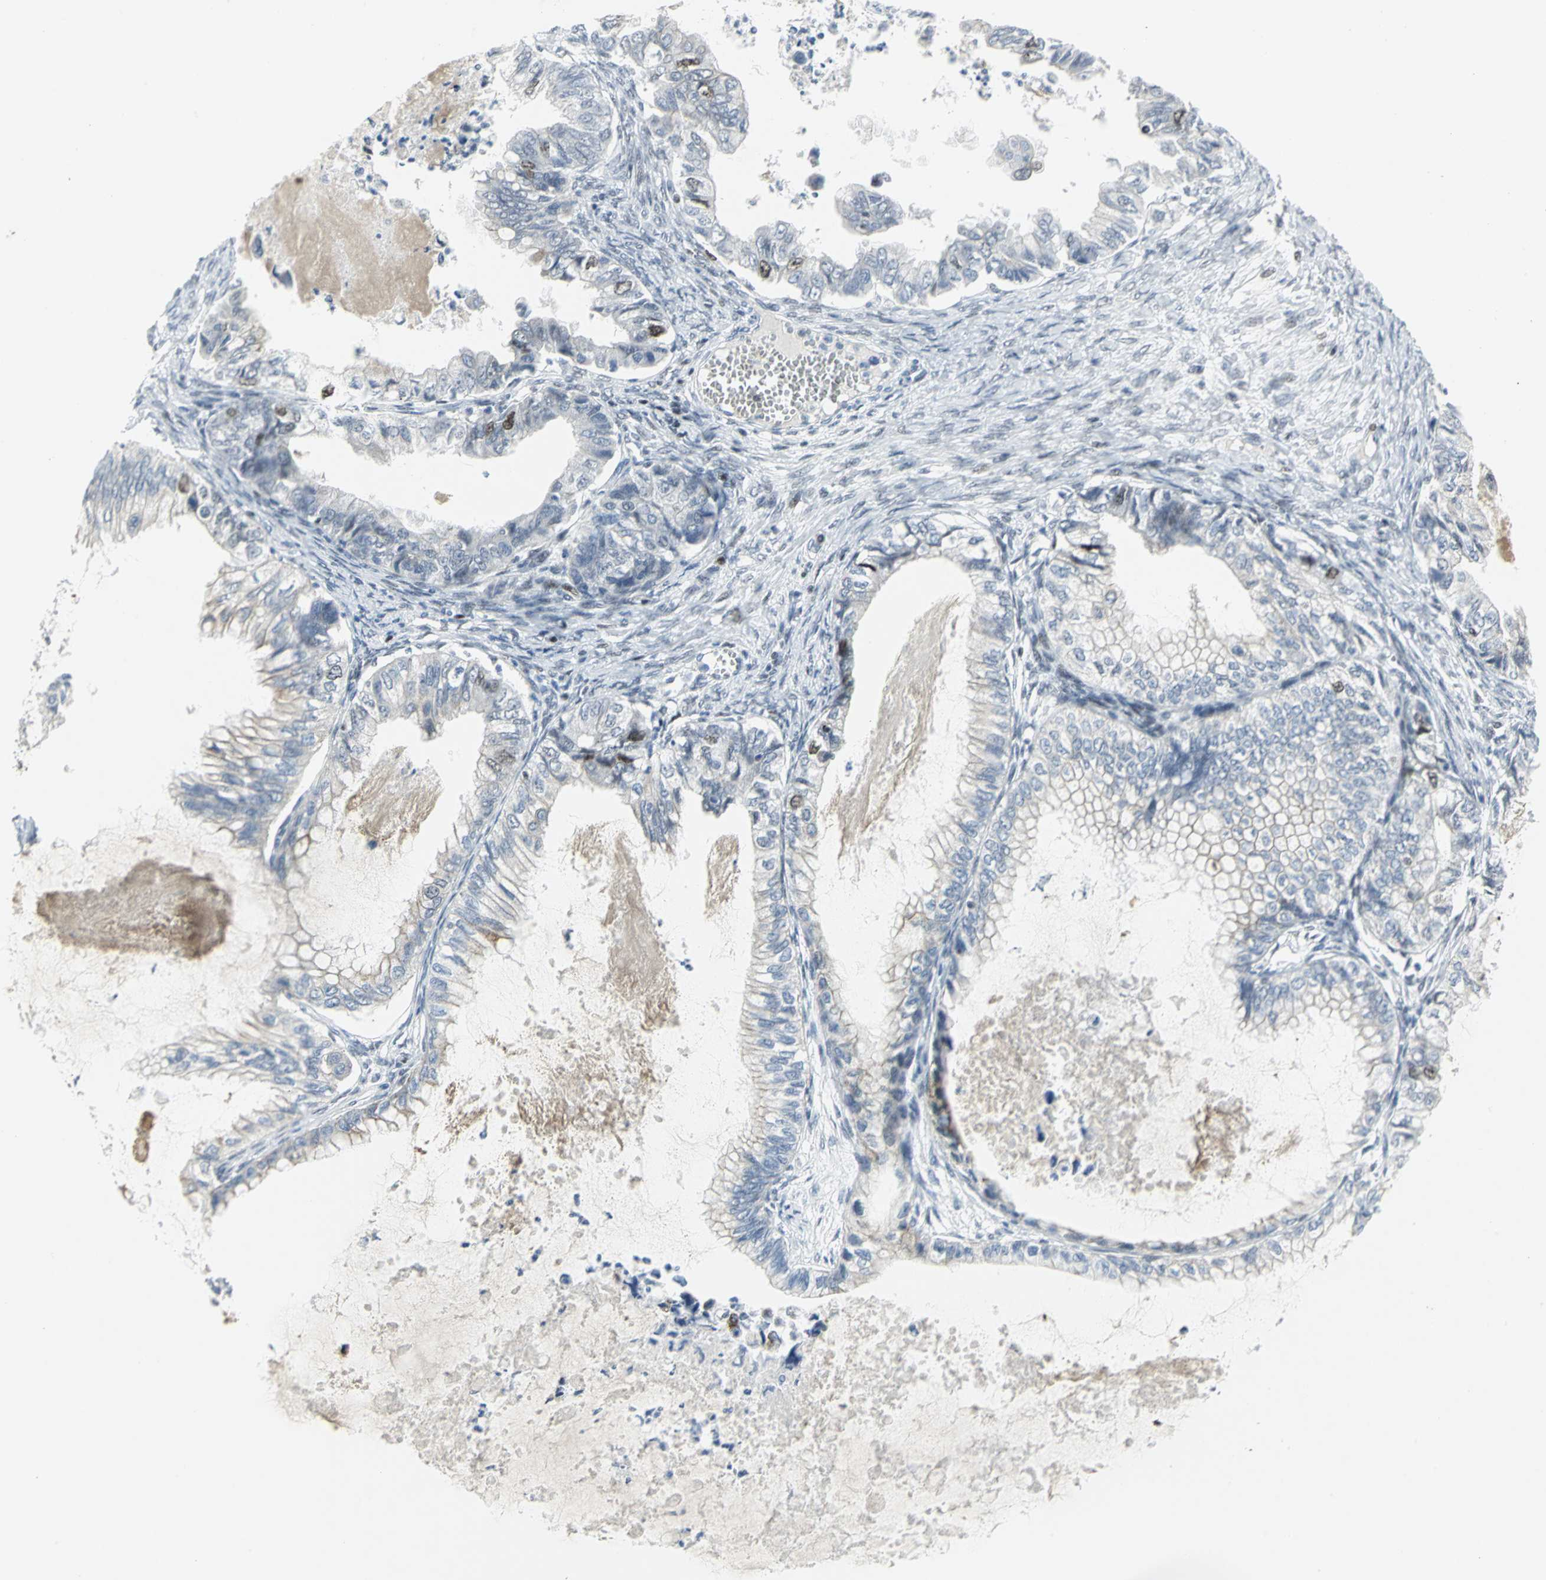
{"staining": {"intensity": "moderate", "quantity": "<25%", "location": "nuclear"}, "tissue": "ovarian cancer", "cell_type": "Tumor cells", "image_type": "cancer", "snomed": [{"axis": "morphology", "description": "Cystadenocarcinoma, mucinous, NOS"}, {"axis": "topography", "description": "Ovary"}], "caption": "Ovarian cancer (mucinous cystadenocarcinoma) stained for a protein shows moderate nuclear positivity in tumor cells.", "gene": "RPA1", "patient": {"sex": "female", "age": 80}}